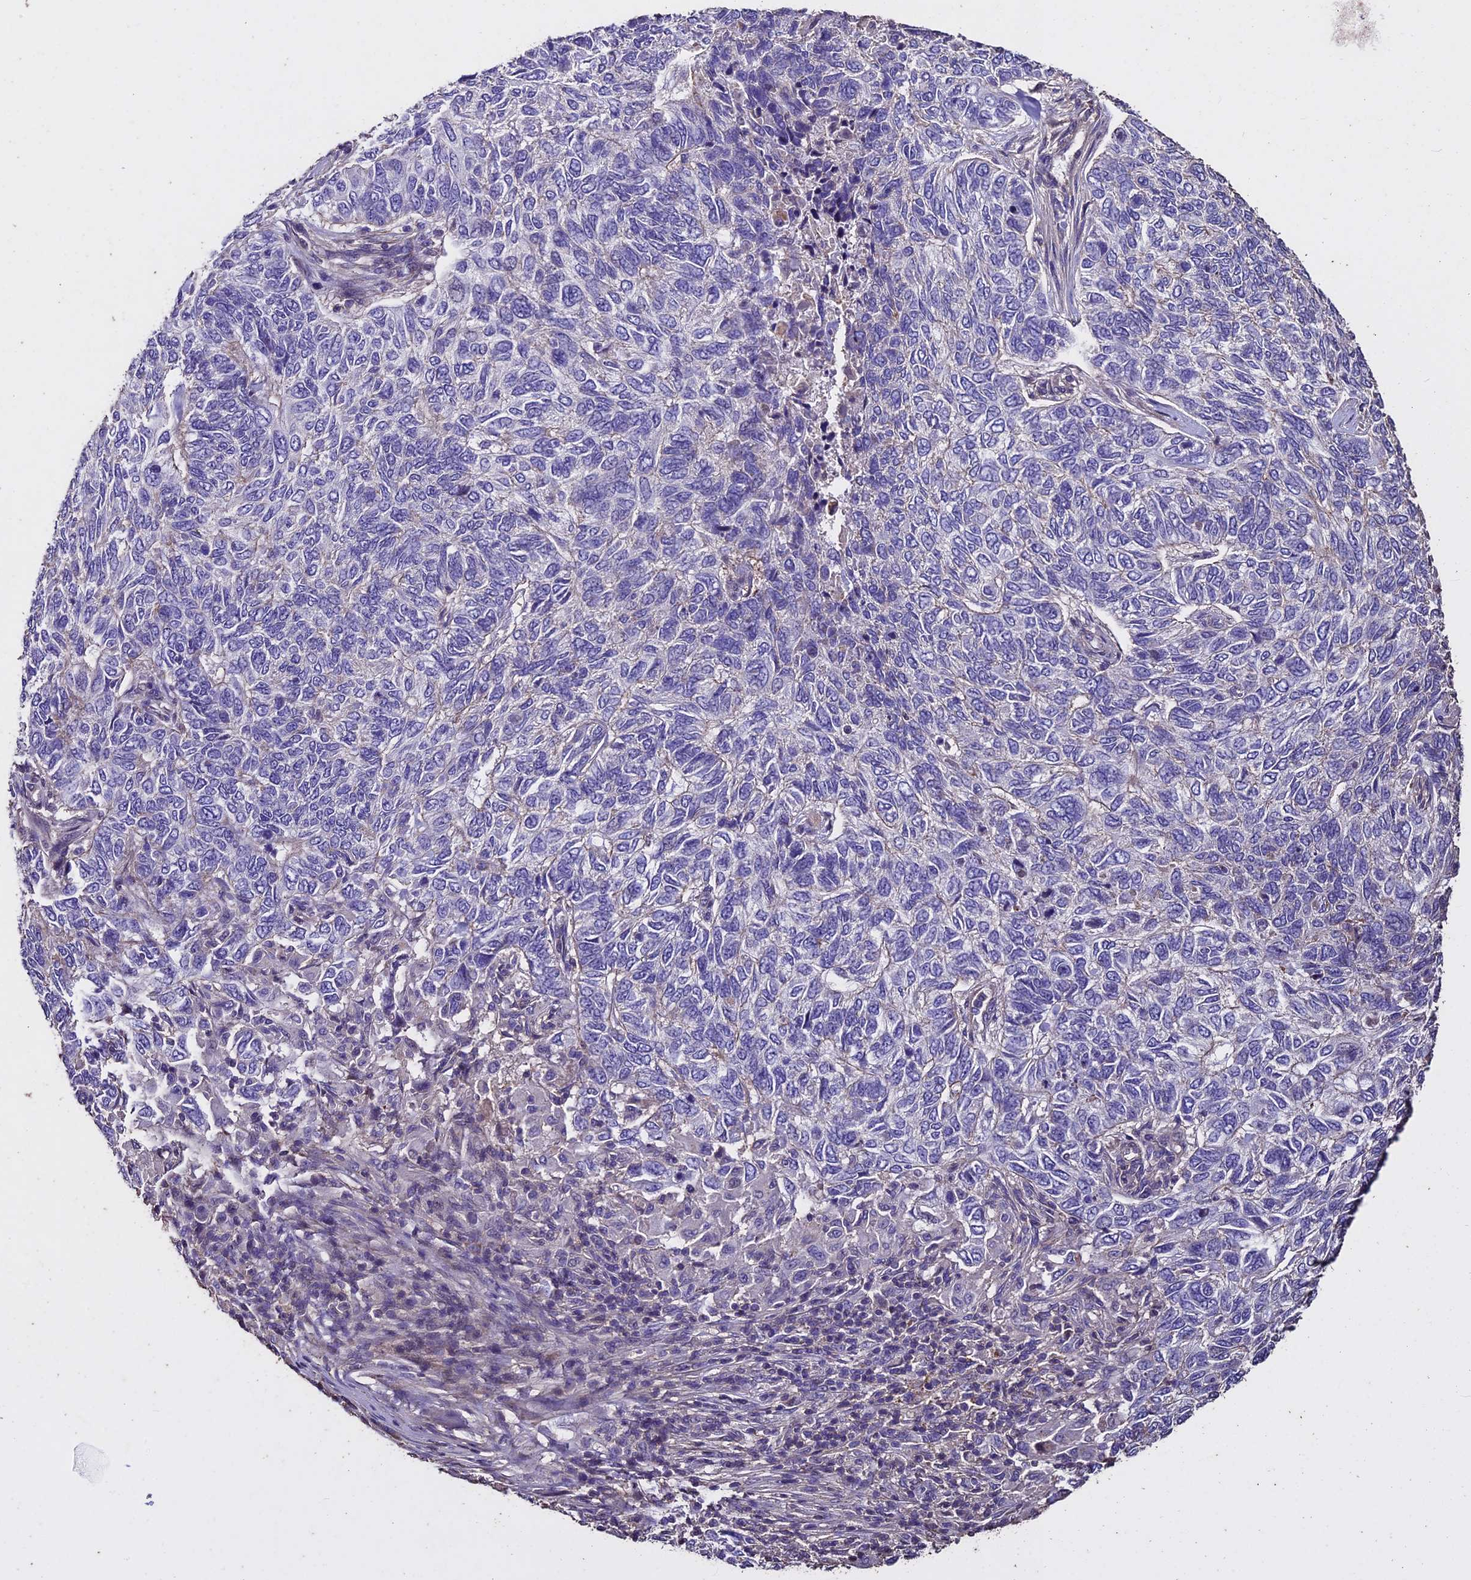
{"staining": {"intensity": "negative", "quantity": "none", "location": "none"}, "tissue": "skin cancer", "cell_type": "Tumor cells", "image_type": "cancer", "snomed": [{"axis": "morphology", "description": "Basal cell carcinoma"}, {"axis": "topography", "description": "Skin"}], "caption": "This is an immunohistochemistry (IHC) image of human basal cell carcinoma (skin). There is no staining in tumor cells.", "gene": "USB1", "patient": {"sex": "female", "age": 65}}